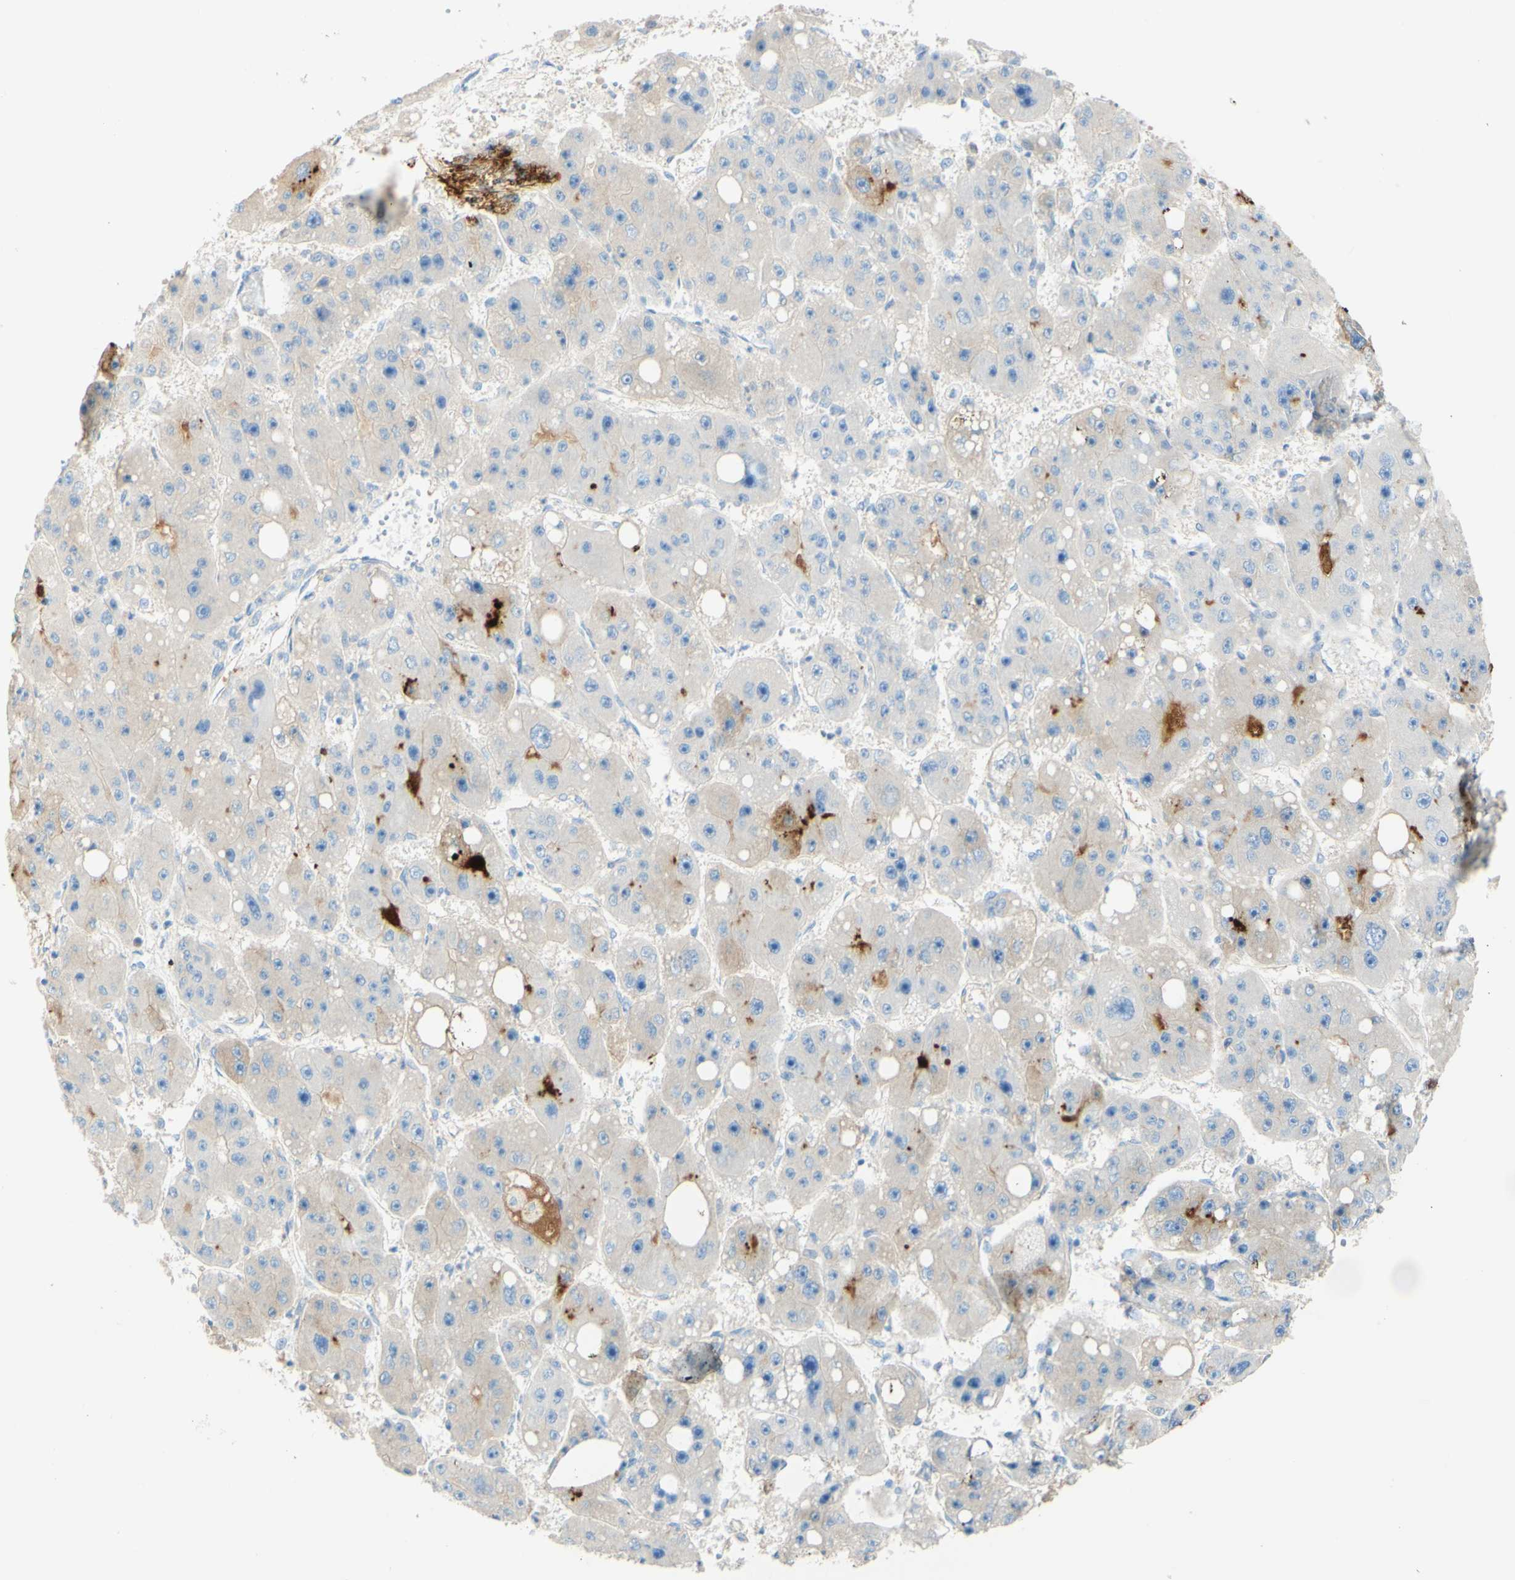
{"staining": {"intensity": "weak", "quantity": ">75%", "location": "cytoplasmic/membranous"}, "tissue": "liver cancer", "cell_type": "Tumor cells", "image_type": "cancer", "snomed": [{"axis": "morphology", "description": "Carcinoma, Hepatocellular, NOS"}, {"axis": "topography", "description": "Liver"}], "caption": "Immunohistochemical staining of human liver cancer displays low levels of weak cytoplasmic/membranous expression in approximately >75% of tumor cells. Immunohistochemistry stains the protein of interest in brown and the nuclei are stained blue.", "gene": "PIGR", "patient": {"sex": "female", "age": 61}}